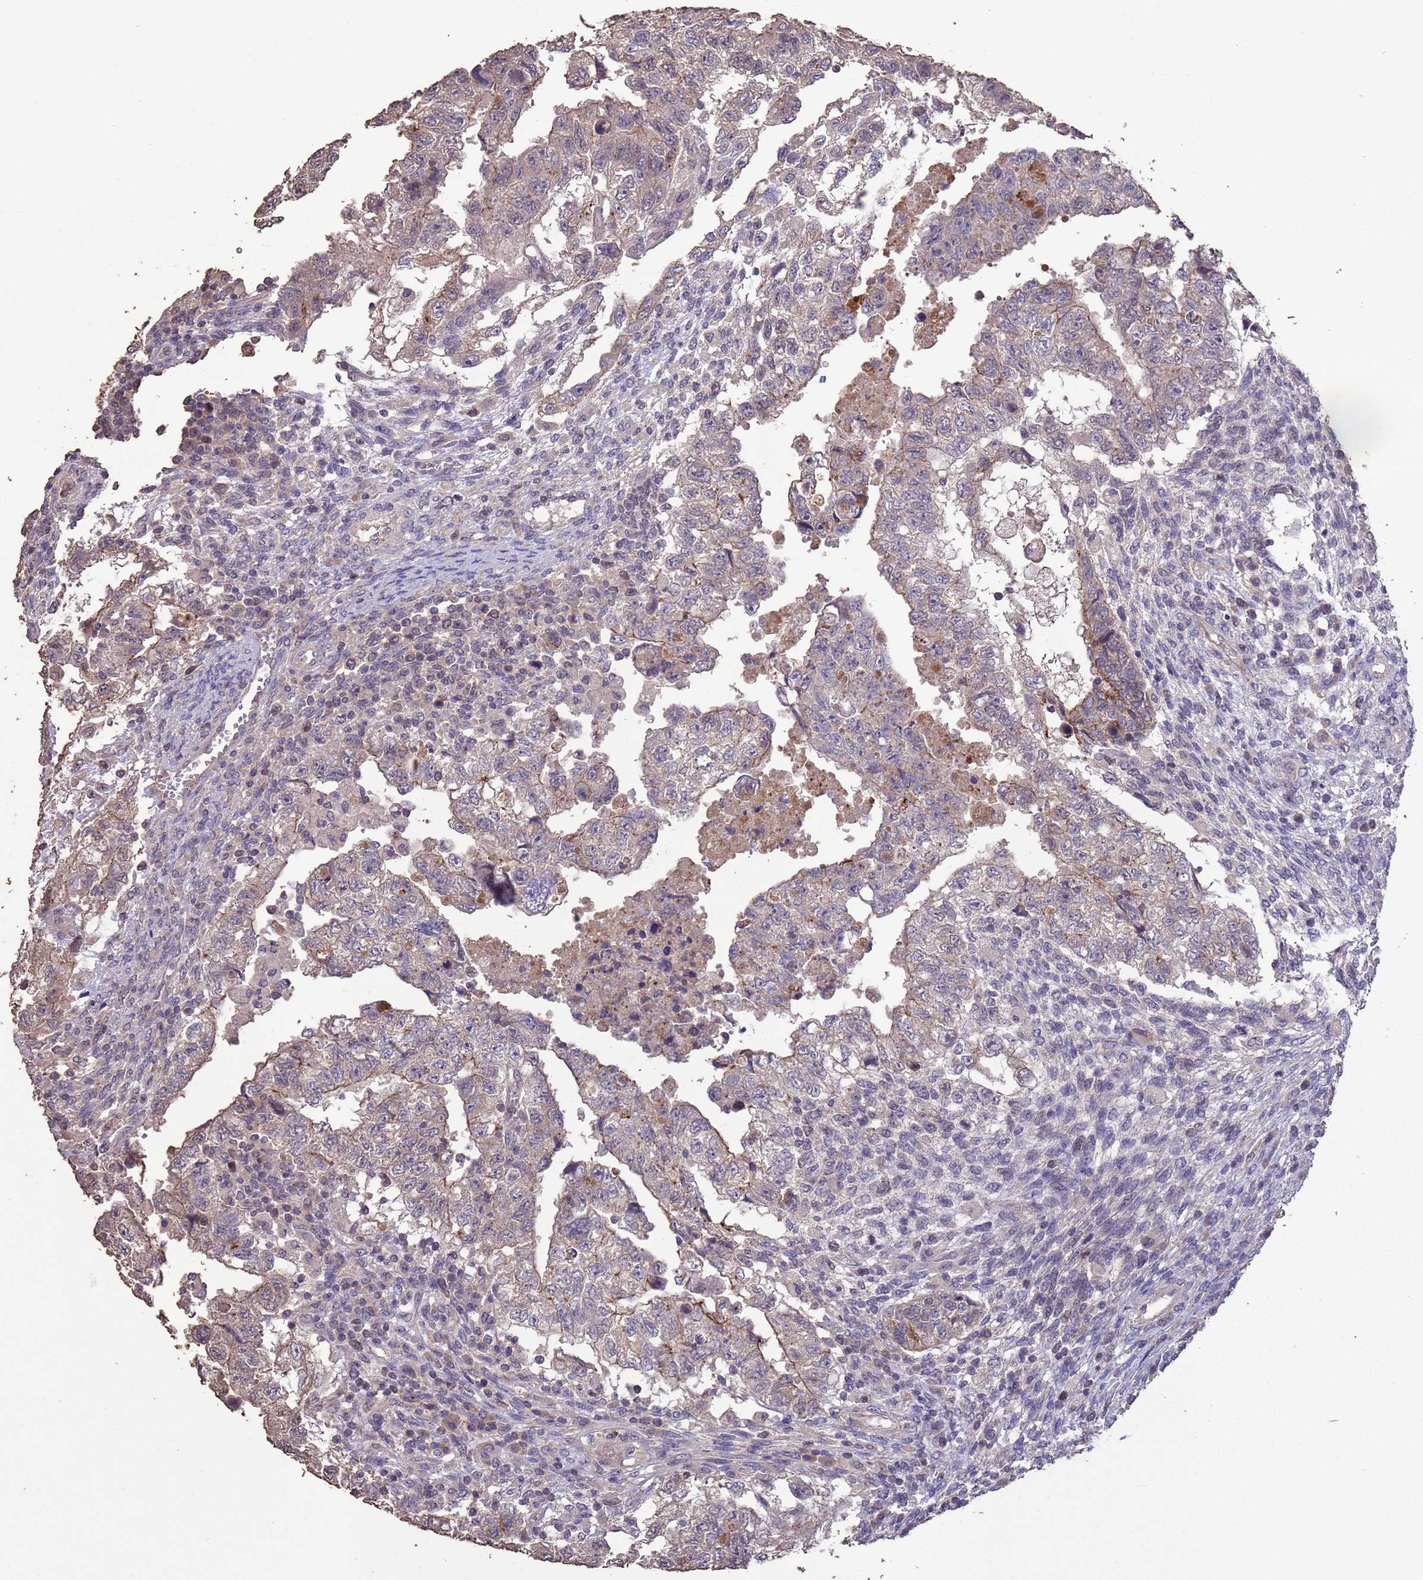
{"staining": {"intensity": "weak", "quantity": "<25%", "location": "cytoplasmic/membranous"}, "tissue": "testis cancer", "cell_type": "Tumor cells", "image_type": "cancer", "snomed": [{"axis": "morphology", "description": "Carcinoma, Embryonal, NOS"}, {"axis": "topography", "description": "Testis"}], "caption": "Immunohistochemistry photomicrograph of embryonal carcinoma (testis) stained for a protein (brown), which displays no staining in tumor cells.", "gene": "SLC9B2", "patient": {"sex": "male", "age": 36}}